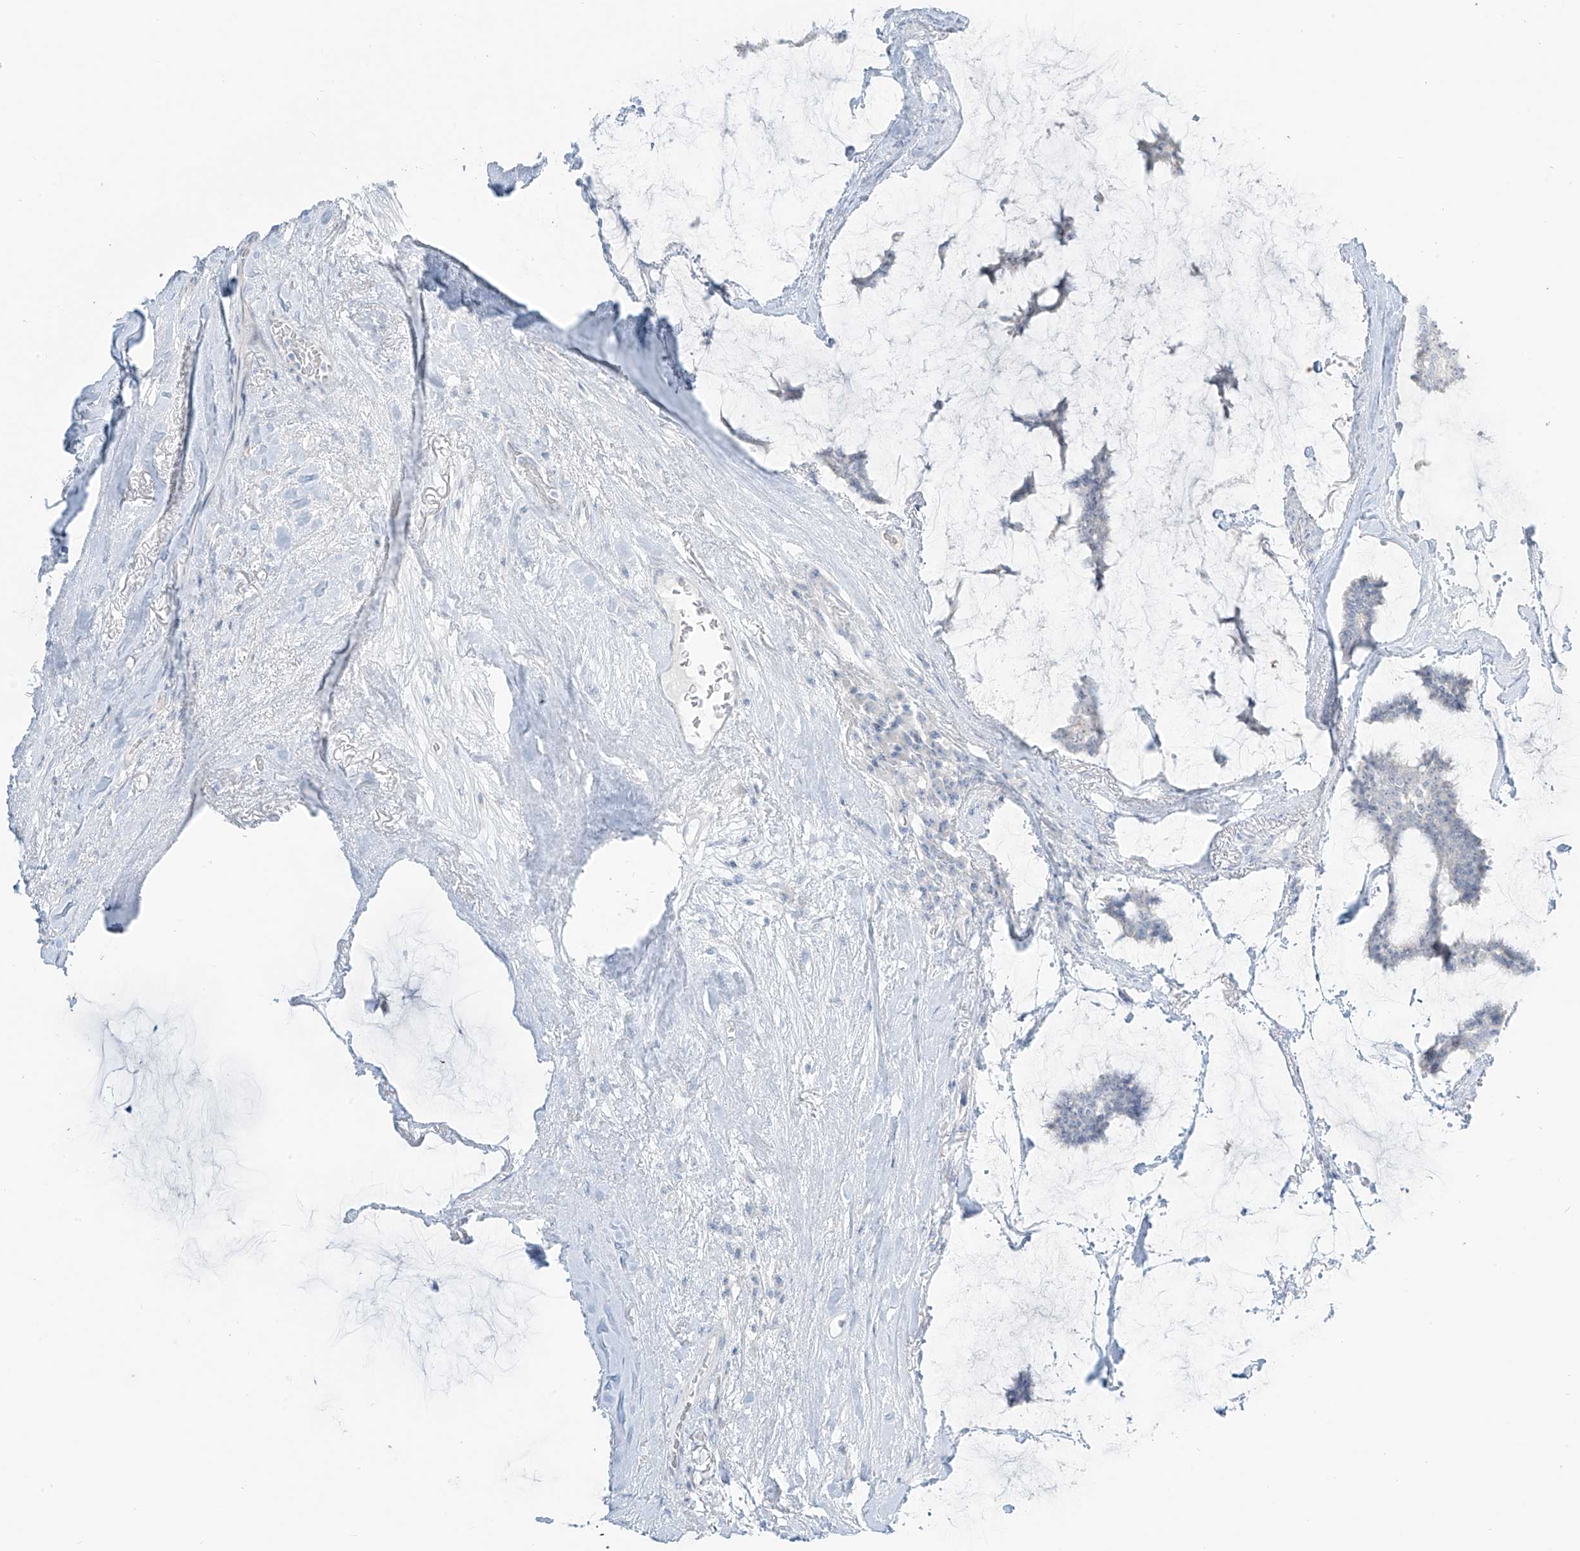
{"staining": {"intensity": "negative", "quantity": "none", "location": "none"}, "tissue": "breast cancer", "cell_type": "Tumor cells", "image_type": "cancer", "snomed": [{"axis": "morphology", "description": "Duct carcinoma"}, {"axis": "topography", "description": "Breast"}], "caption": "DAB immunohistochemical staining of human breast infiltrating ductal carcinoma reveals no significant positivity in tumor cells. (Immunohistochemistry (ihc), brightfield microscopy, high magnification).", "gene": "PRDM6", "patient": {"sex": "female", "age": 93}}